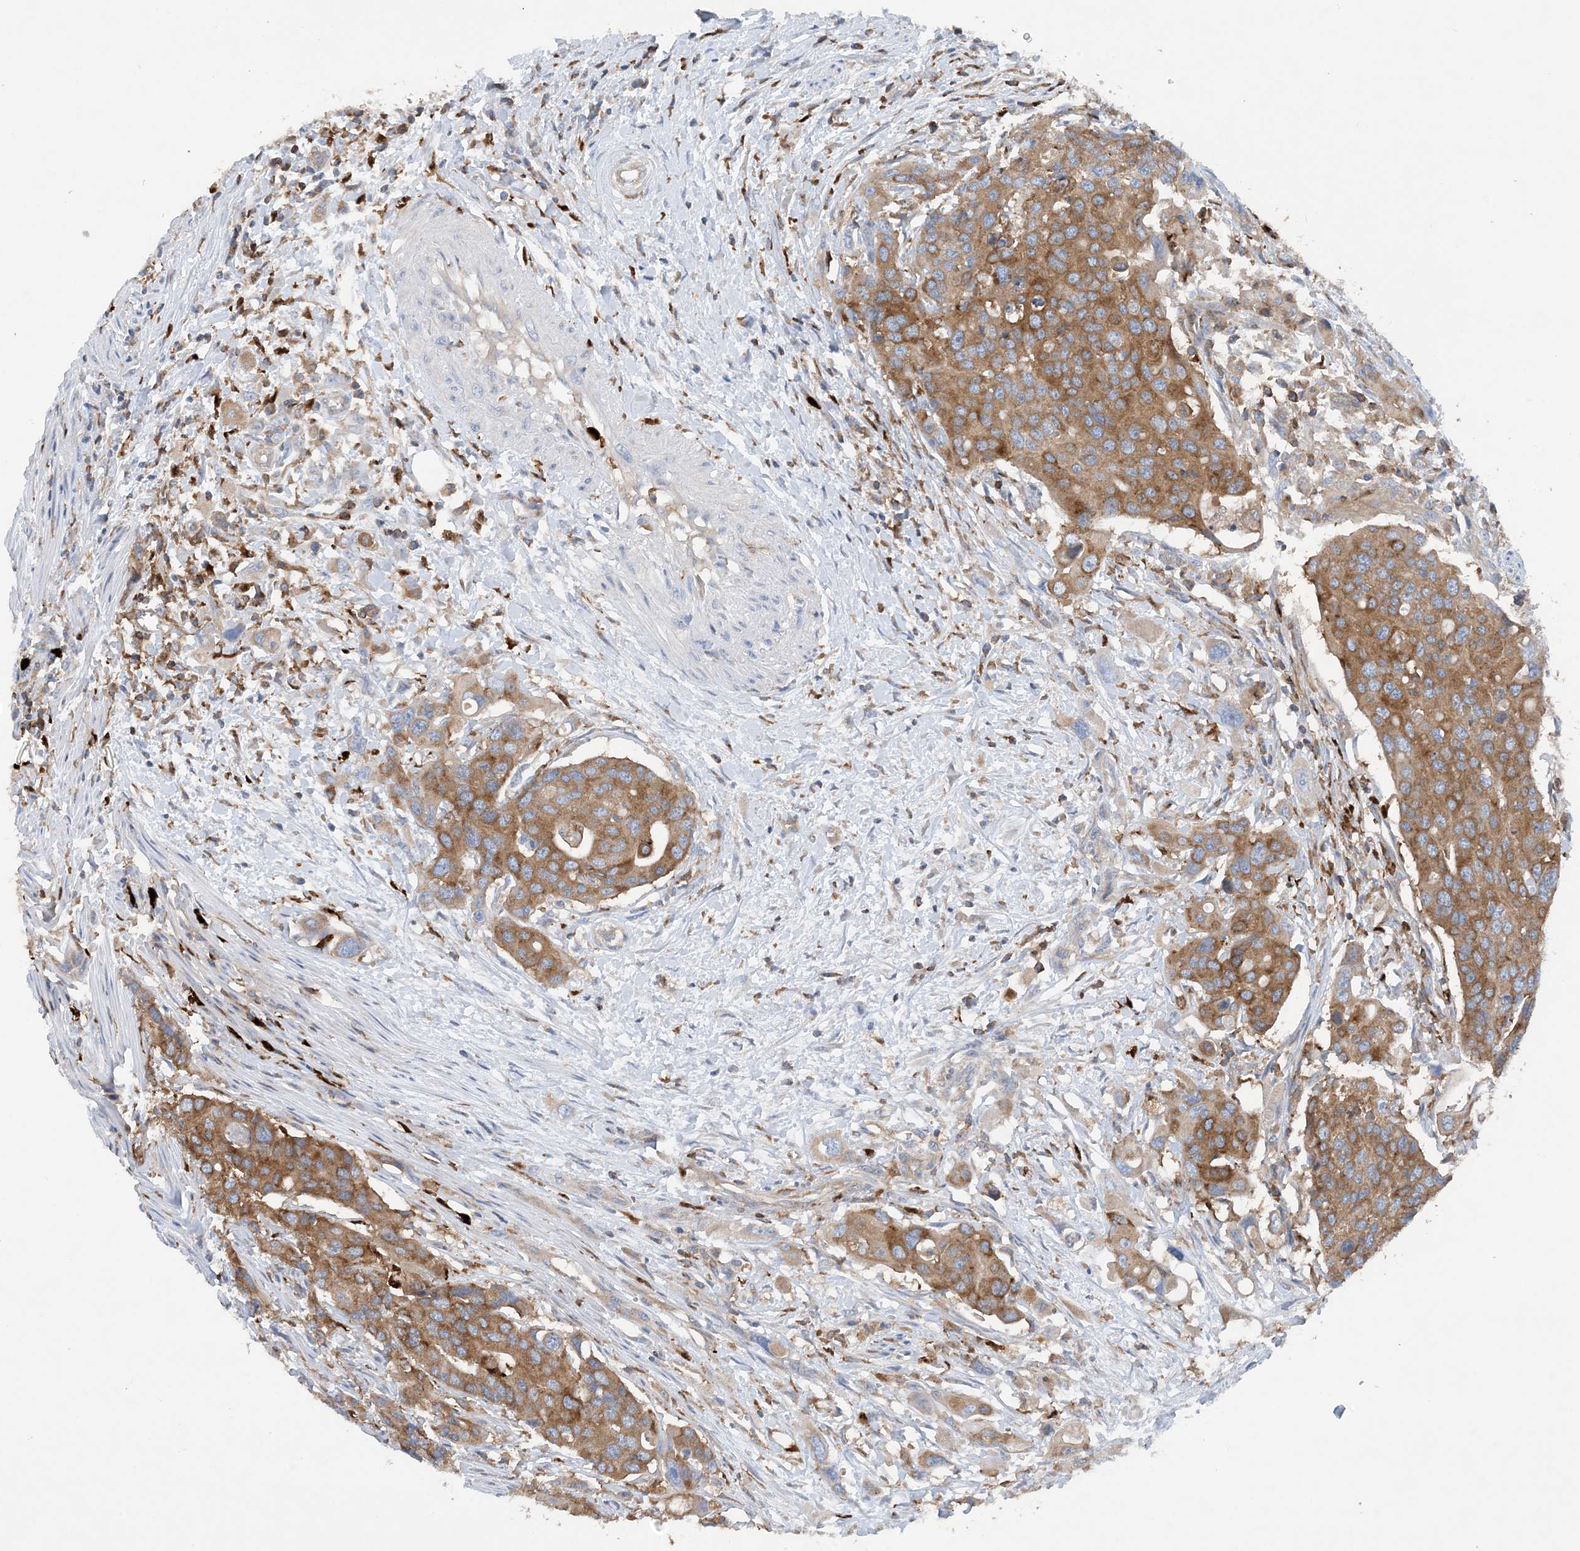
{"staining": {"intensity": "moderate", "quantity": ">75%", "location": "cytoplasmic/membranous"}, "tissue": "colorectal cancer", "cell_type": "Tumor cells", "image_type": "cancer", "snomed": [{"axis": "morphology", "description": "Adenocarcinoma, NOS"}, {"axis": "topography", "description": "Colon"}], "caption": "IHC of colorectal cancer shows medium levels of moderate cytoplasmic/membranous positivity in approximately >75% of tumor cells.", "gene": "PHACTR2", "patient": {"sex": "male", "age": 77}}